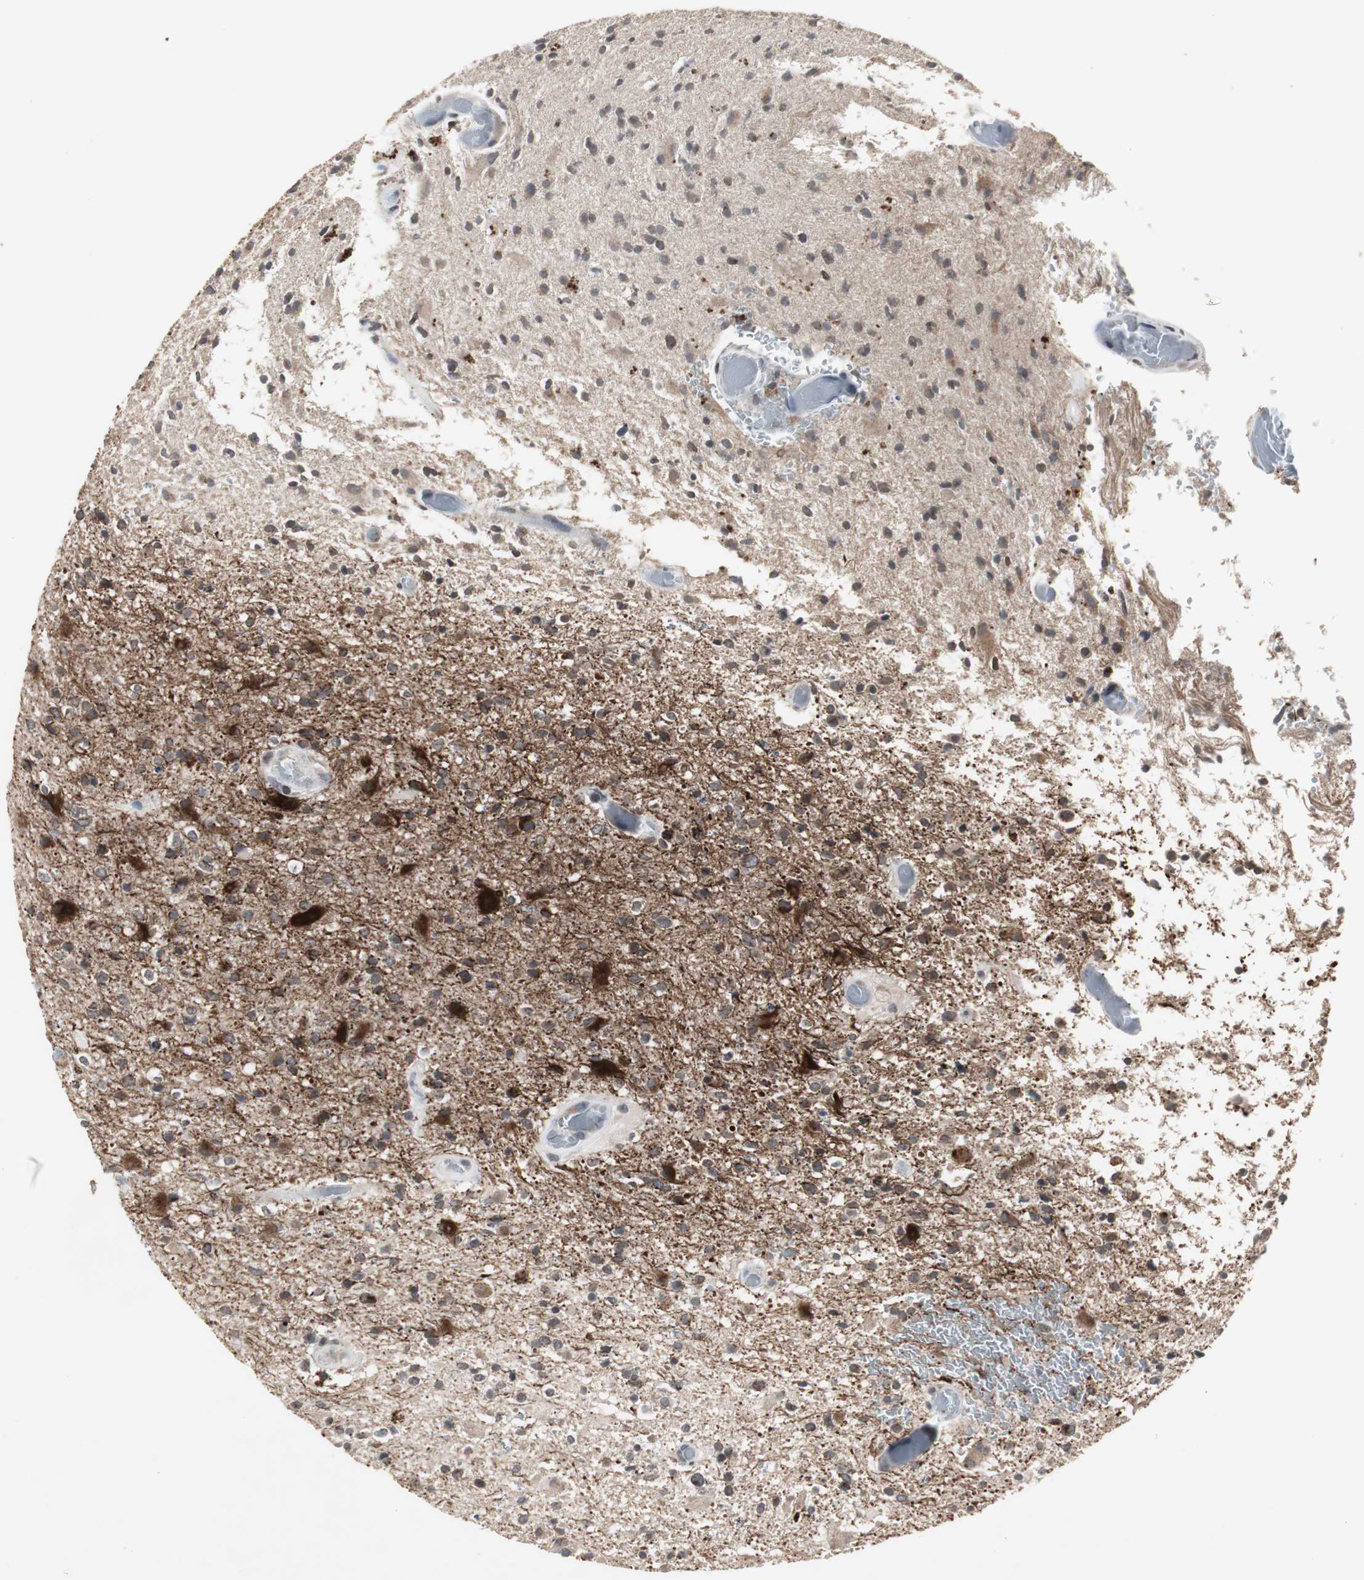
{"staining": {"intensity": "moderate", "quantity": "25%-75%", "location": "cytoplasmic/membranous"}, "tissue": "glioma", "cell_type": "Tumor cells", "image_type": "cancer", "snomed": [{"axis": "morphology", "description": "Glioma, malignant, High grade"}, {"axis": "topography", "description": "Brain"}], "caption": "High-magnification brightfield microscopy of glioma stained with DAB (3,3'-diaminobenzidine) (brown) and counterstained with hematoxylin (blue). tumor cells exhibit moderate cytoplasmic/membranous staining is identified in approximately25%-75% of cells.", "gene": "ZNF396", "patient": {"sex": "male", "age": 33}}